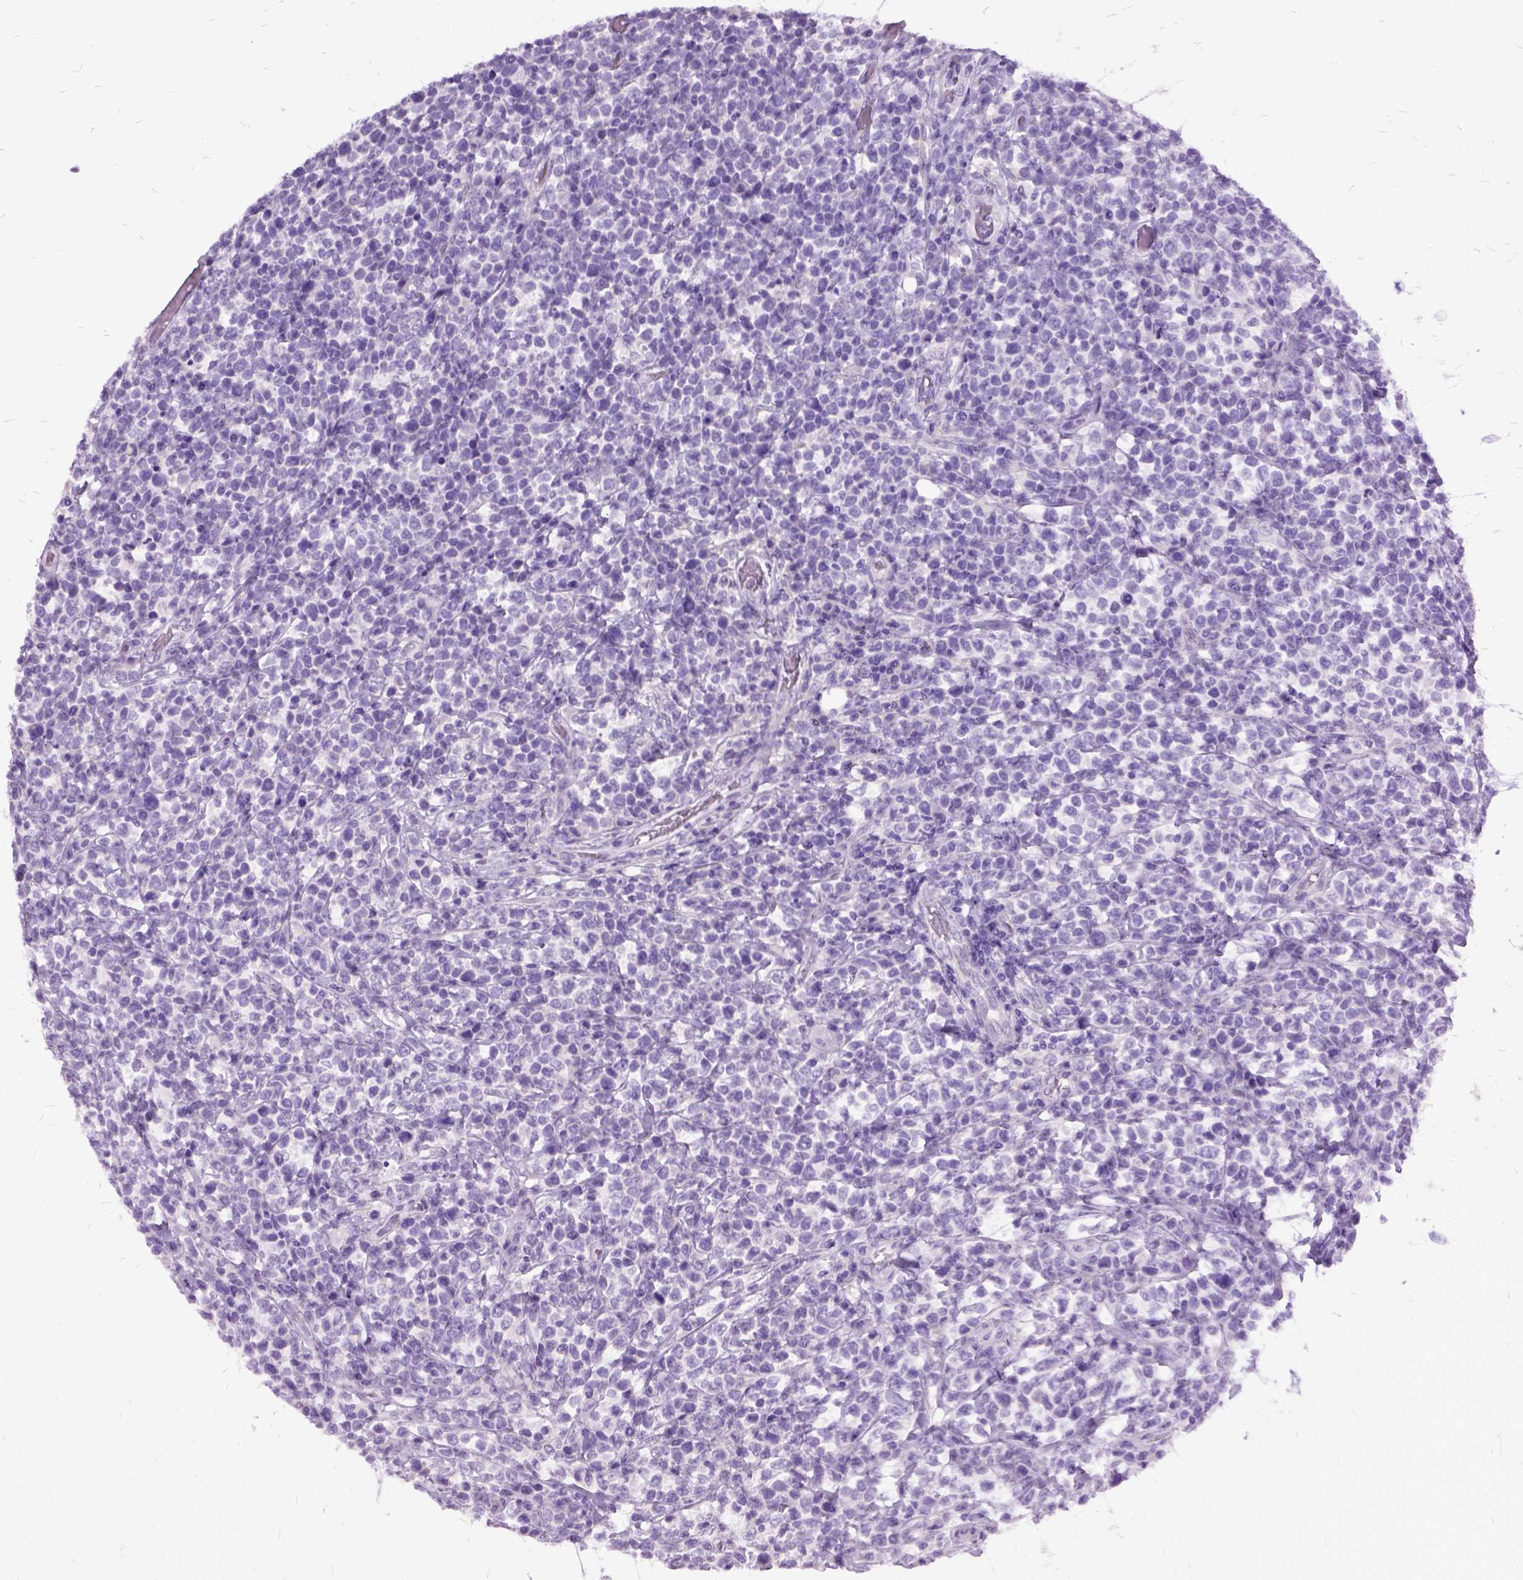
{"staining": {"intensity": "negative", "quantity": "none", "location": "none"}, "tissue": "lymphoma", "cell_type": "Tumor cells", "image_type": "cancer", "snomed": [{"axis": "morphology", "description": "Malignant lymphoma, non-Hodgkin's type, High grade"}, {"axis": "topography", "description": "Soft tissue"}], "caption": "Tumor cells show no significant positivity in high-grade malignant lymphoma, non-Hodgkin's type.", "gene": "MME", "patient": {"sex": "female", "age": 56}}